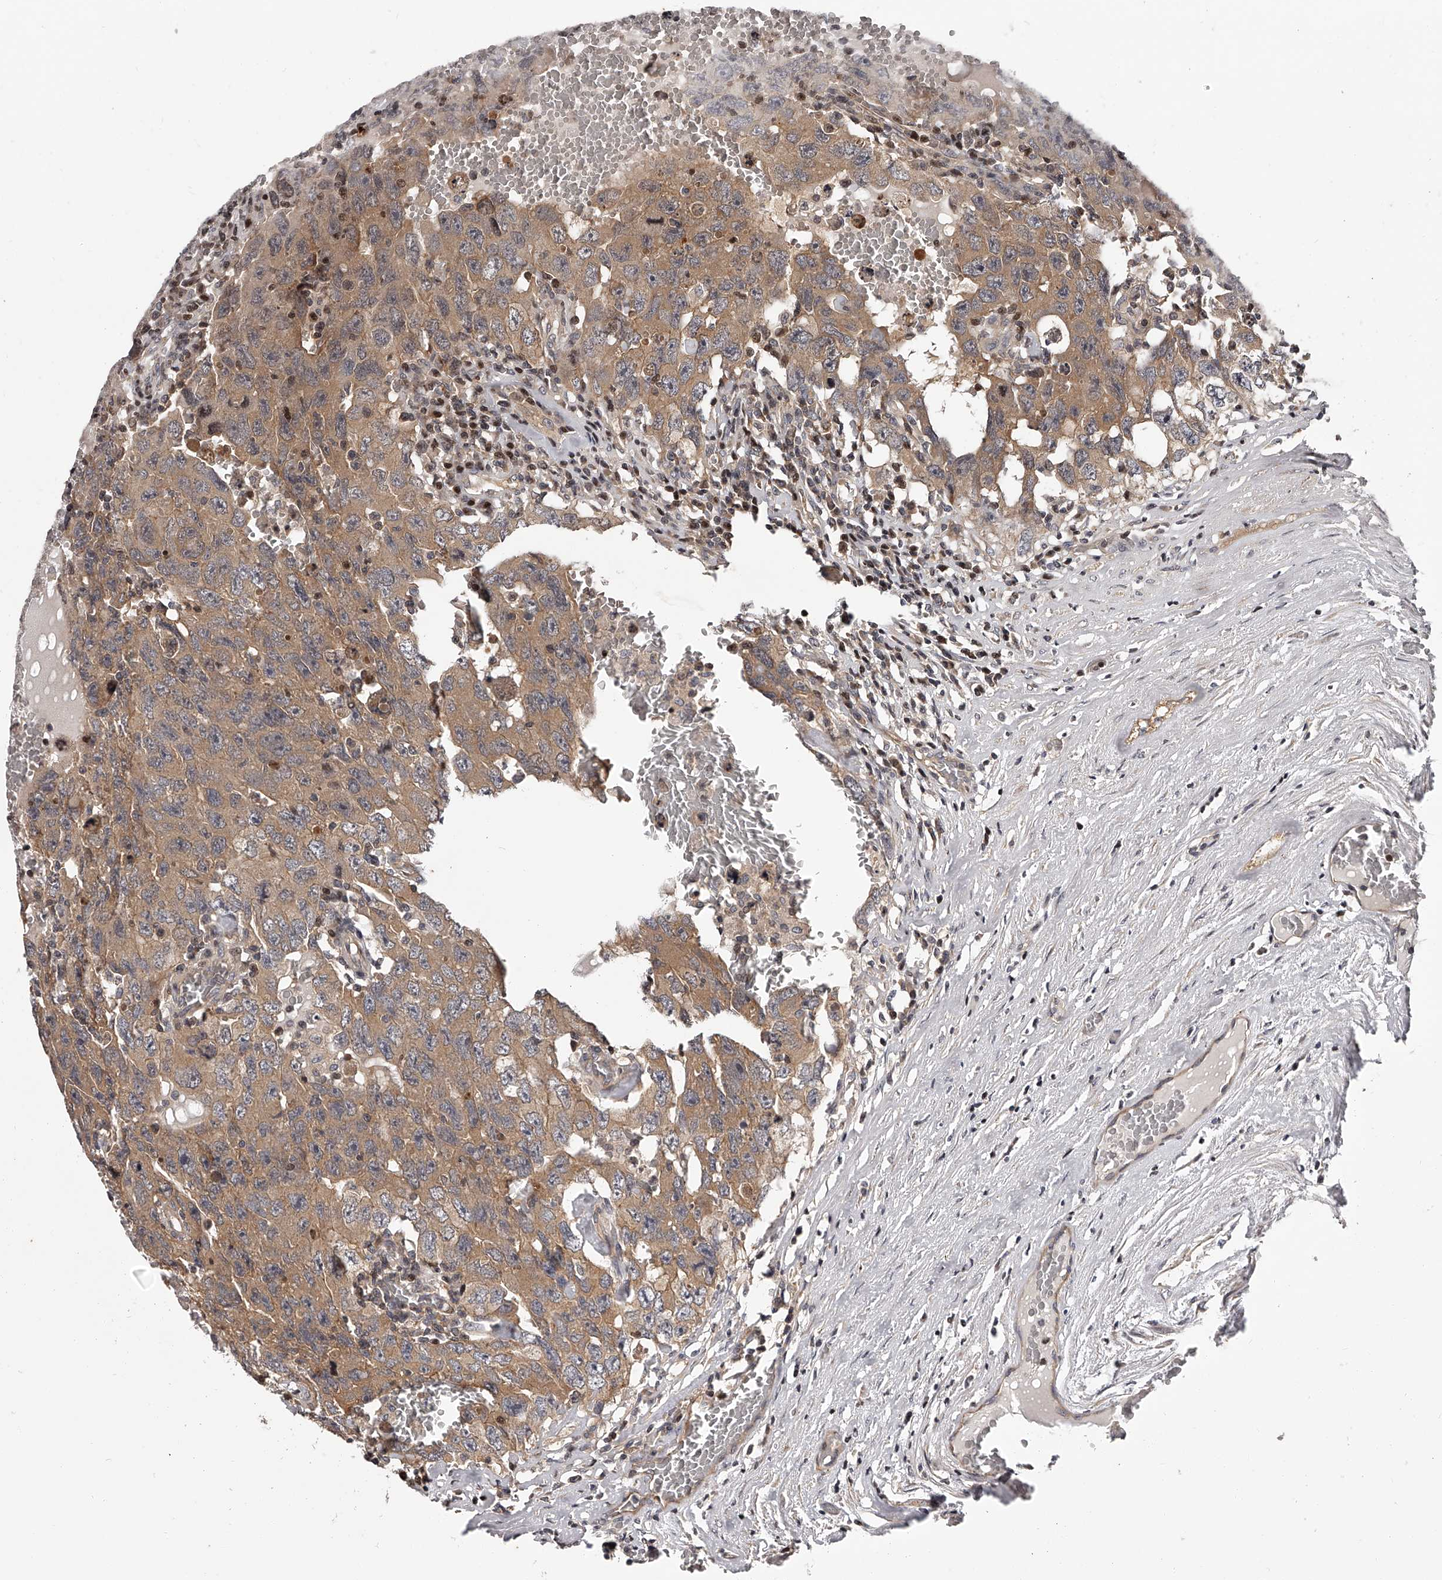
{"staining": {"intensity": "moderate", "quantity": ">75%", "location": "cytoplasmic/membranous"}, "tissue": "testis cancer", "cell_type": "Tumor cells", "image_type": "cancer", "snomed": [{"axis": "morphology", "description": "Carcinoma, Embryonal, NOS"}, {"axis": "topography", "description": "Testis"}], "caption": "Immunohistochemical staining of embryonal carcinoma (testis) reveals moderate cytoplasmic/membranous protein staining in approximately >75% of tumor cells. The staining is performed using DAB brown chromogen to label protein expression. The nuclei are counter-stained blue using hematoxylin.", "gene": "PFDN2", "patient": {"sex": "male", "age": 26}}